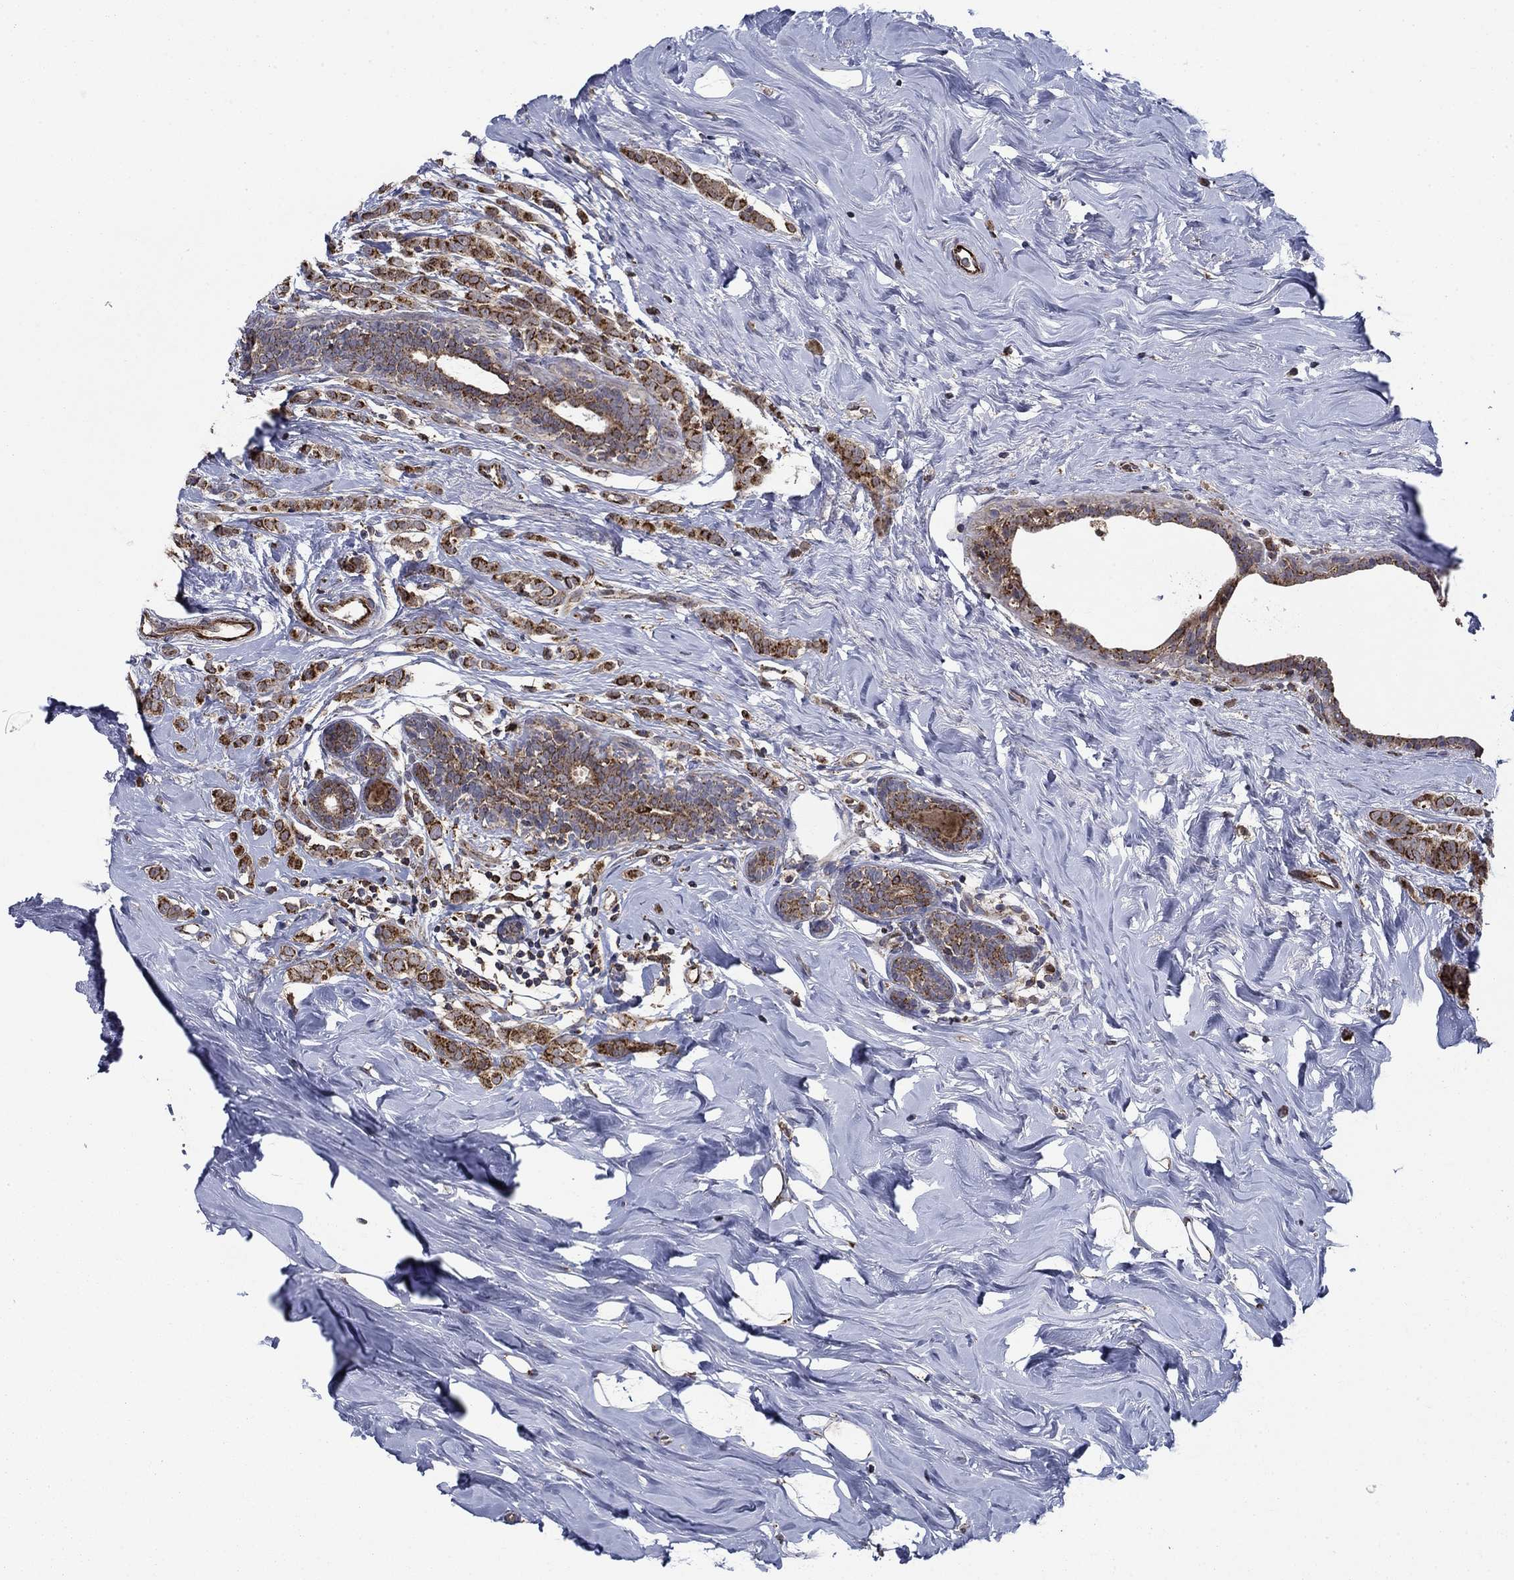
{"staining": {"intensity": "strong", "quantity": ">75%", "location": "cytoplasmic/membranous"}, "tissue": "breast cancer", "cell_type": "Tumor cells", "image_type": "cancer", "snomed": [{"axis": "morphology", "description": "Lobular carcinoma"}, {"axis": "topography", "description": "Breast"}], "caption": "Immunohistochemical staining of human breast cancer shows high levels of strong cytoplasmic/membranous expression in approximately >75% of tumor cells.", "gene": "RNF19B", "patient": {"sex": "female", "age": 49}}